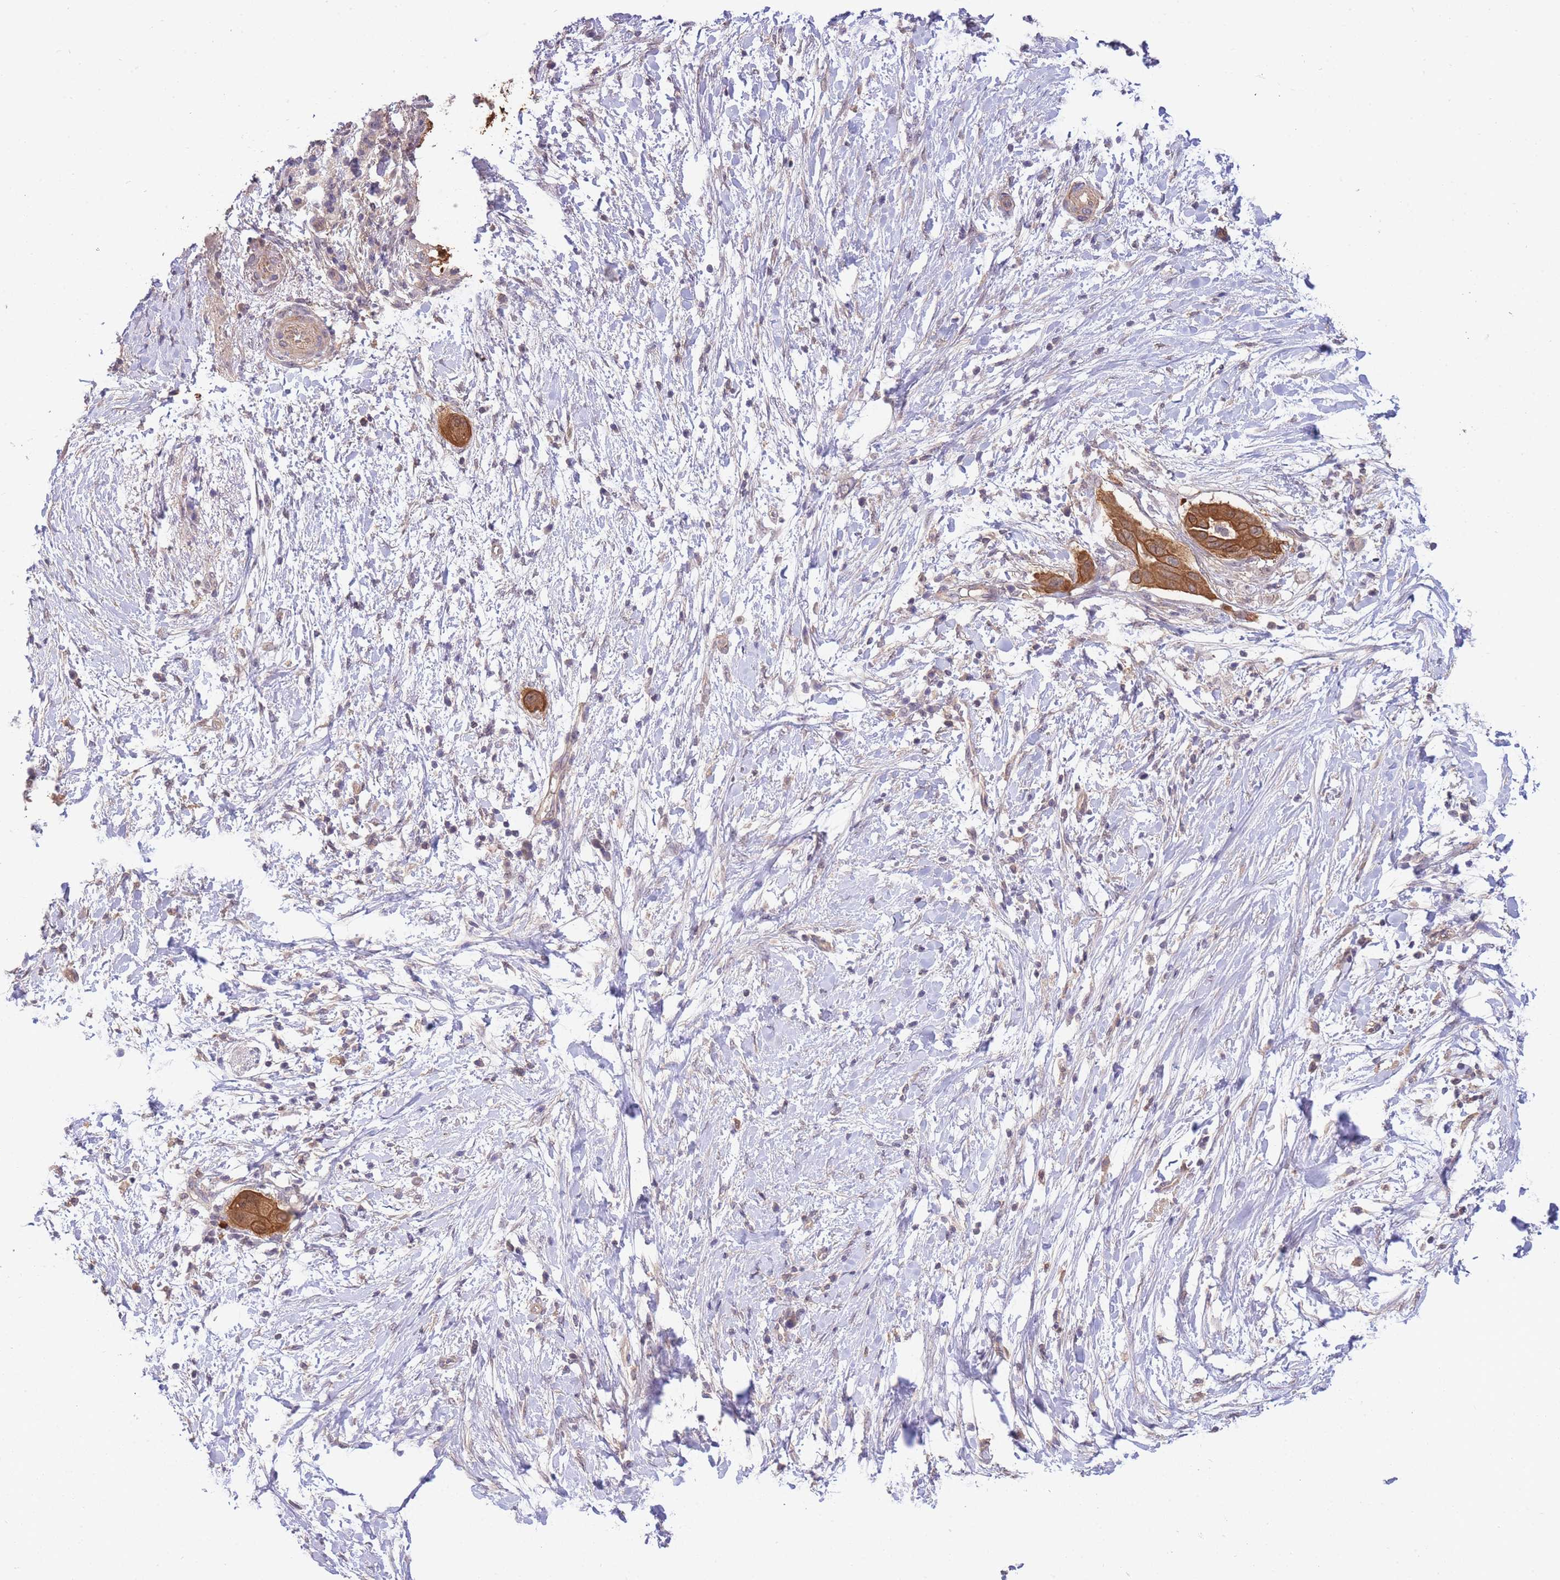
{"staining": {"intensity": "strong", "quantity": ">75%", "location": "cytoplasmic/membranous"}, "tissue": "pancreatic cancer", "cell_type": "Tumor cells", "image_type": "cancer", "snomed": [{"axis": "morphology", "description": "Adenocarcinoma, NOS"}, {"axis": "topography", "description": "Pancreas"}], "caption": "Strong cytoplasmic/membranous expression for a protein is identified in approximately >75% of tumor cells of pancreatic adenocarcinoma using immunohistochemistry (IHC).", "gene": "SMC6", "patient": {"sex": "male", "age": 68}}